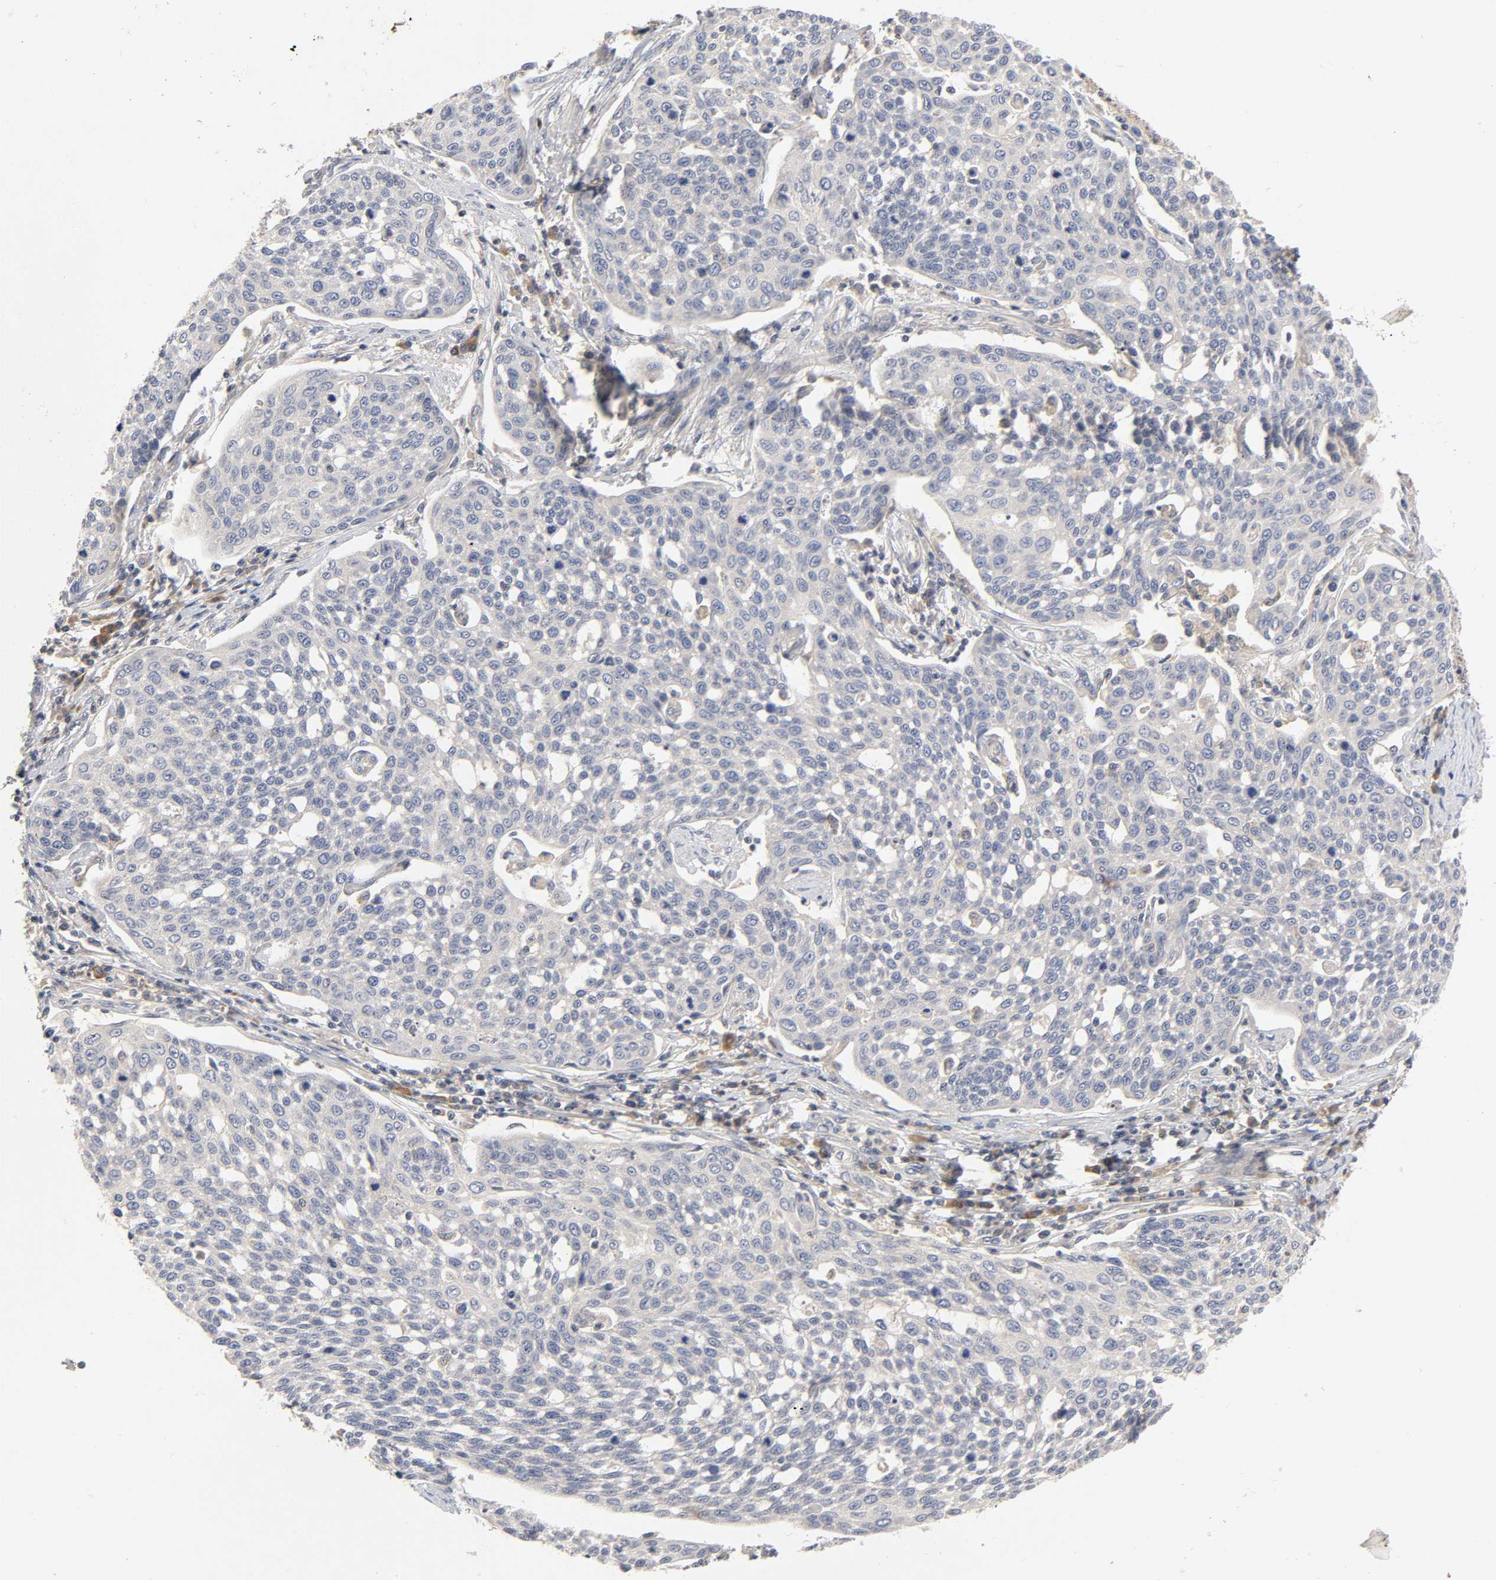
{"staining": {"intensity": "negative", "quantity": "none", "location": "none"}, "tissue": "cervical cancer", "cell_type": "Tumor cells", "image_type": "cancer", "snomed": [{"axis": "morphology", "description": "Squamous cell carcinoma, NOS"}, {"axis": "topography", "description": "Cervix"}], "caption": "There is no significant staining in tumor cells of cervical cancer.", "gene": "RHOA", "patient": {"sex": "female", "age": 34}}